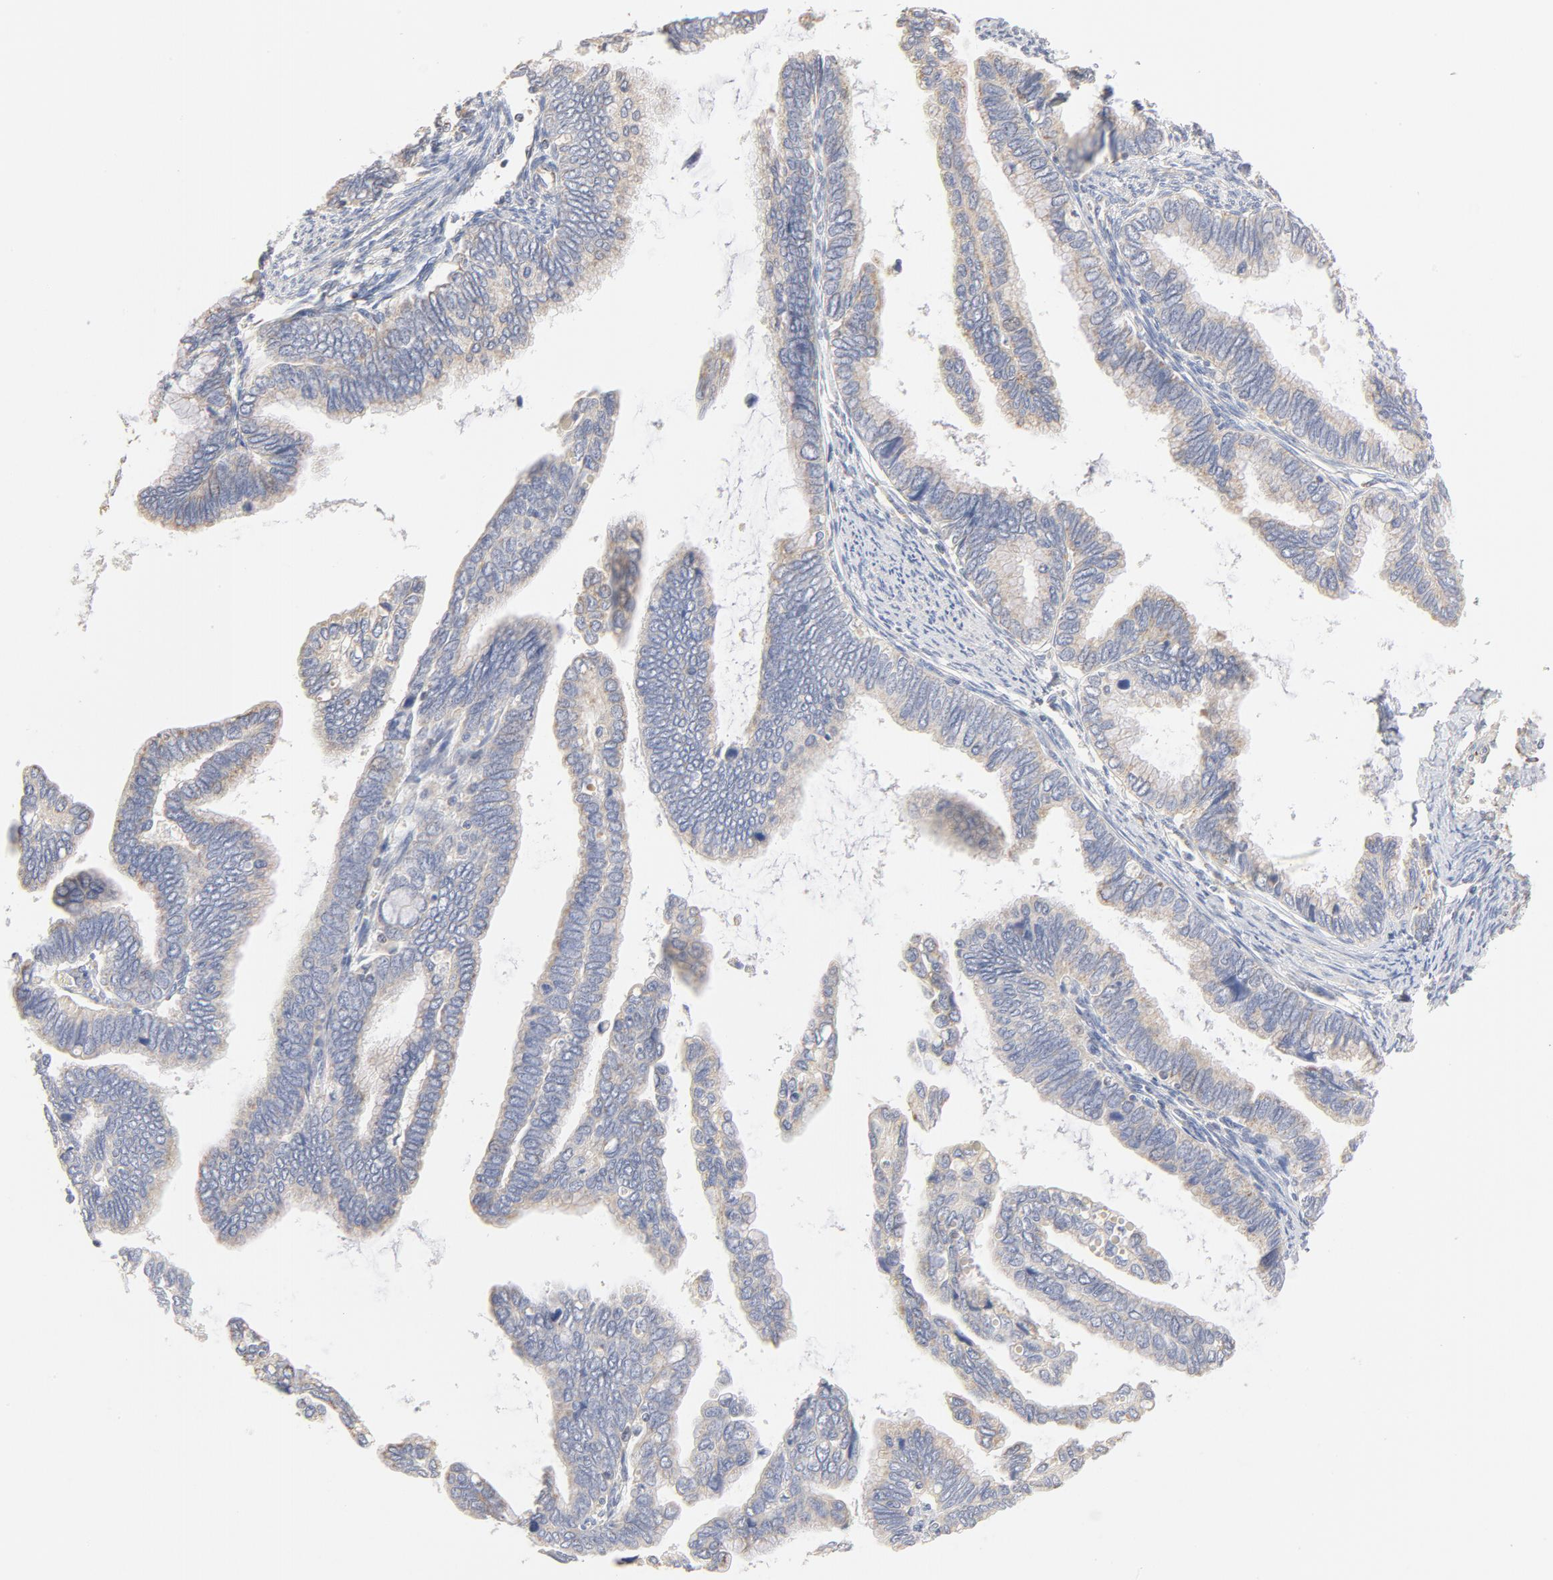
{"staining": {"intensity": "negative", "quantity": "none", "location": "none"}, "tissue": "cervical cancer", "cell_type": "Tumor cells", "image_type": "cancer", "snomed": [{"axis": "morphology", "description": "Adenocarcinoma, NOS"}, {"axis": "topography", "description": "Cervix"}], "caption": "DAB immunohistochemical staining of human cervical adenocarcinoma shows no significant expression in tumor cells.", "gene": "FCGBP", "patient": {"sex": "female", "age": 49}}